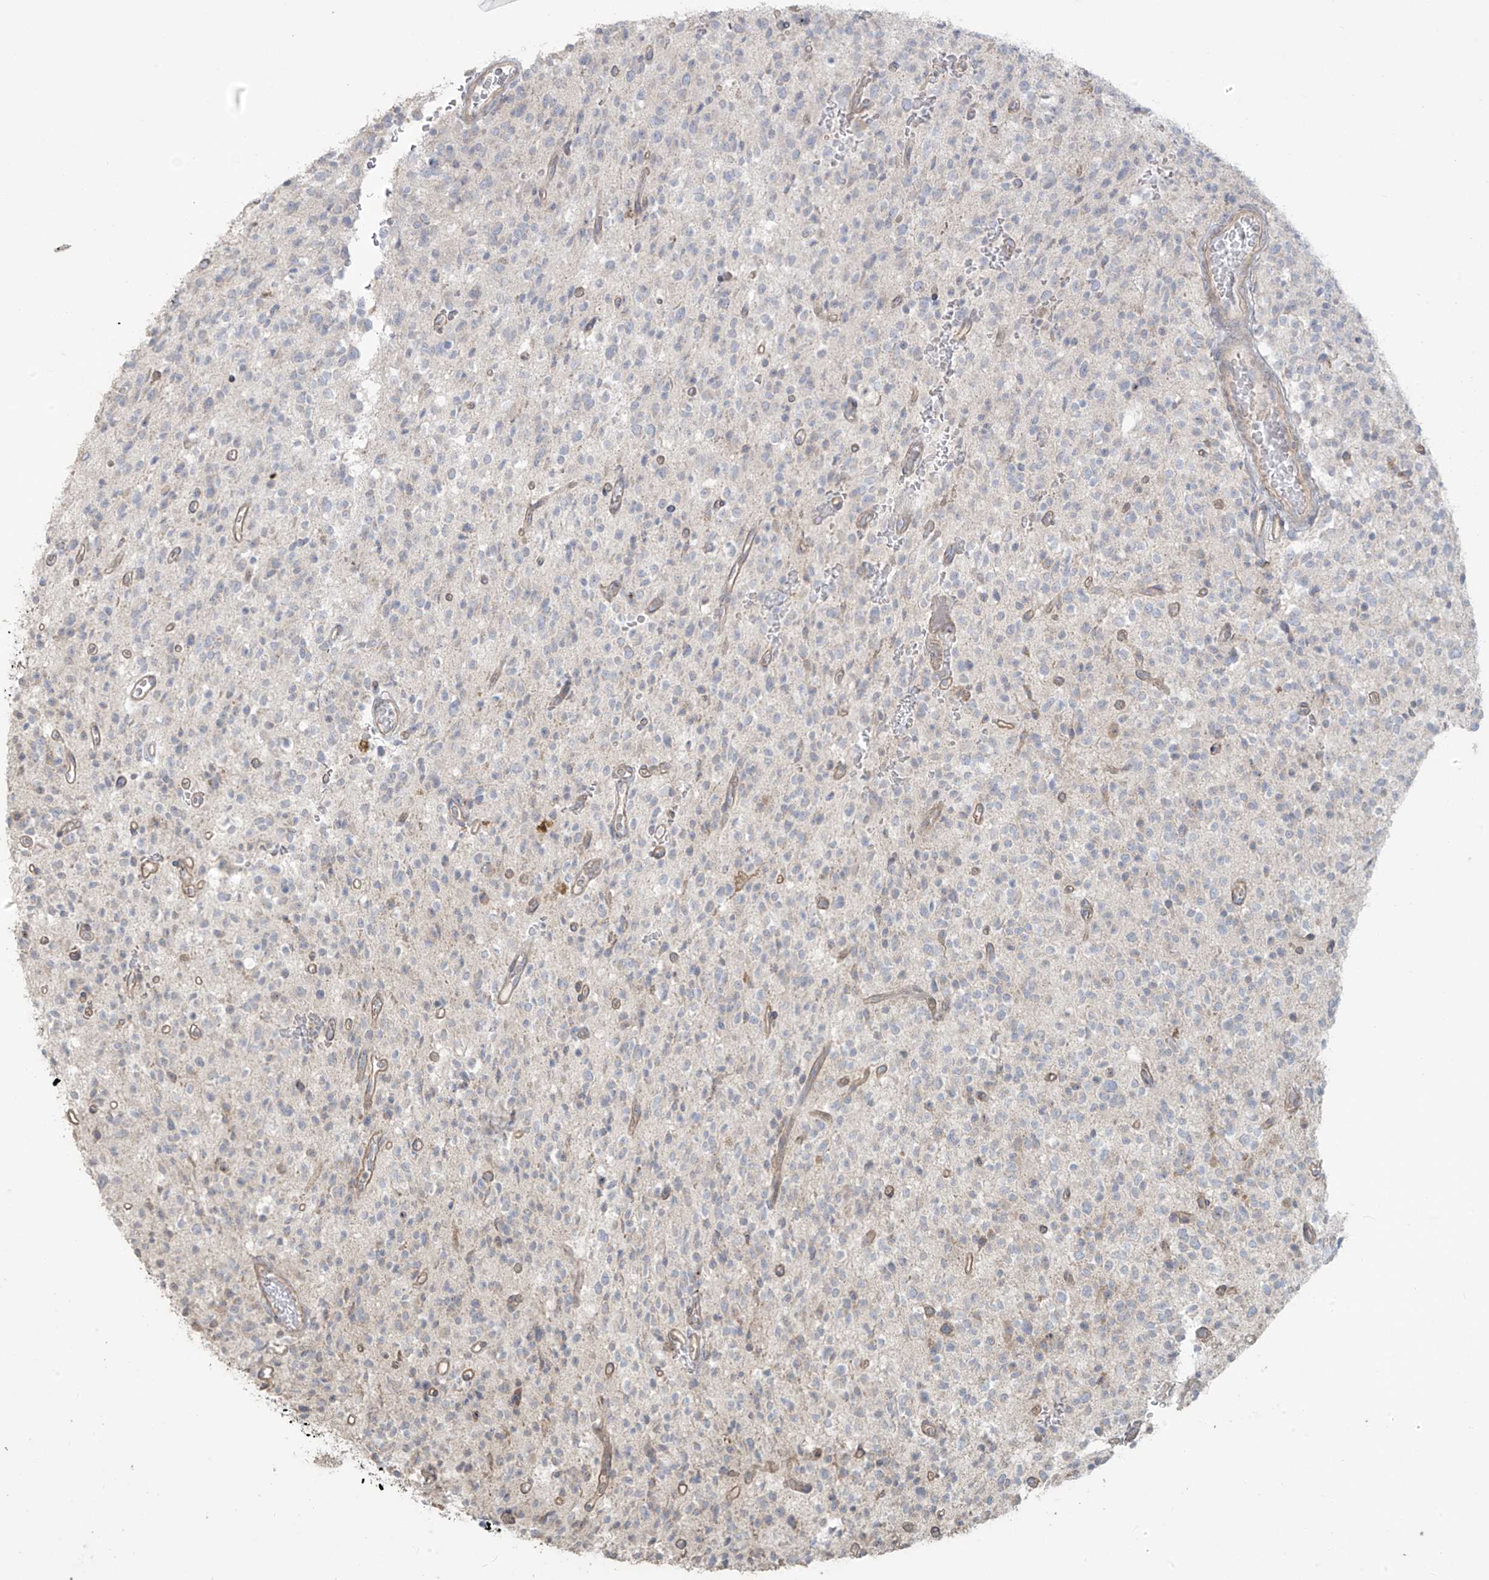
{"staining": {"intensity": "negative", "quantity": "none", "location": "none"}, "tissue": "glioma", "cell_type": "Tumor cells", "image_type": "cancer", "snomed": [{"axis": "morphology", "description": "Glioma, malignant, High grade"}, {"axis": "topography", "description": "Brain"}], "caption": "Tumor cells show no significant staining in malignant glioma (high-grade). (IHC, brightfield microscopy, high magnification).", "gene": "MAGIX", "patient": {"sex": "male", "age": 34}}